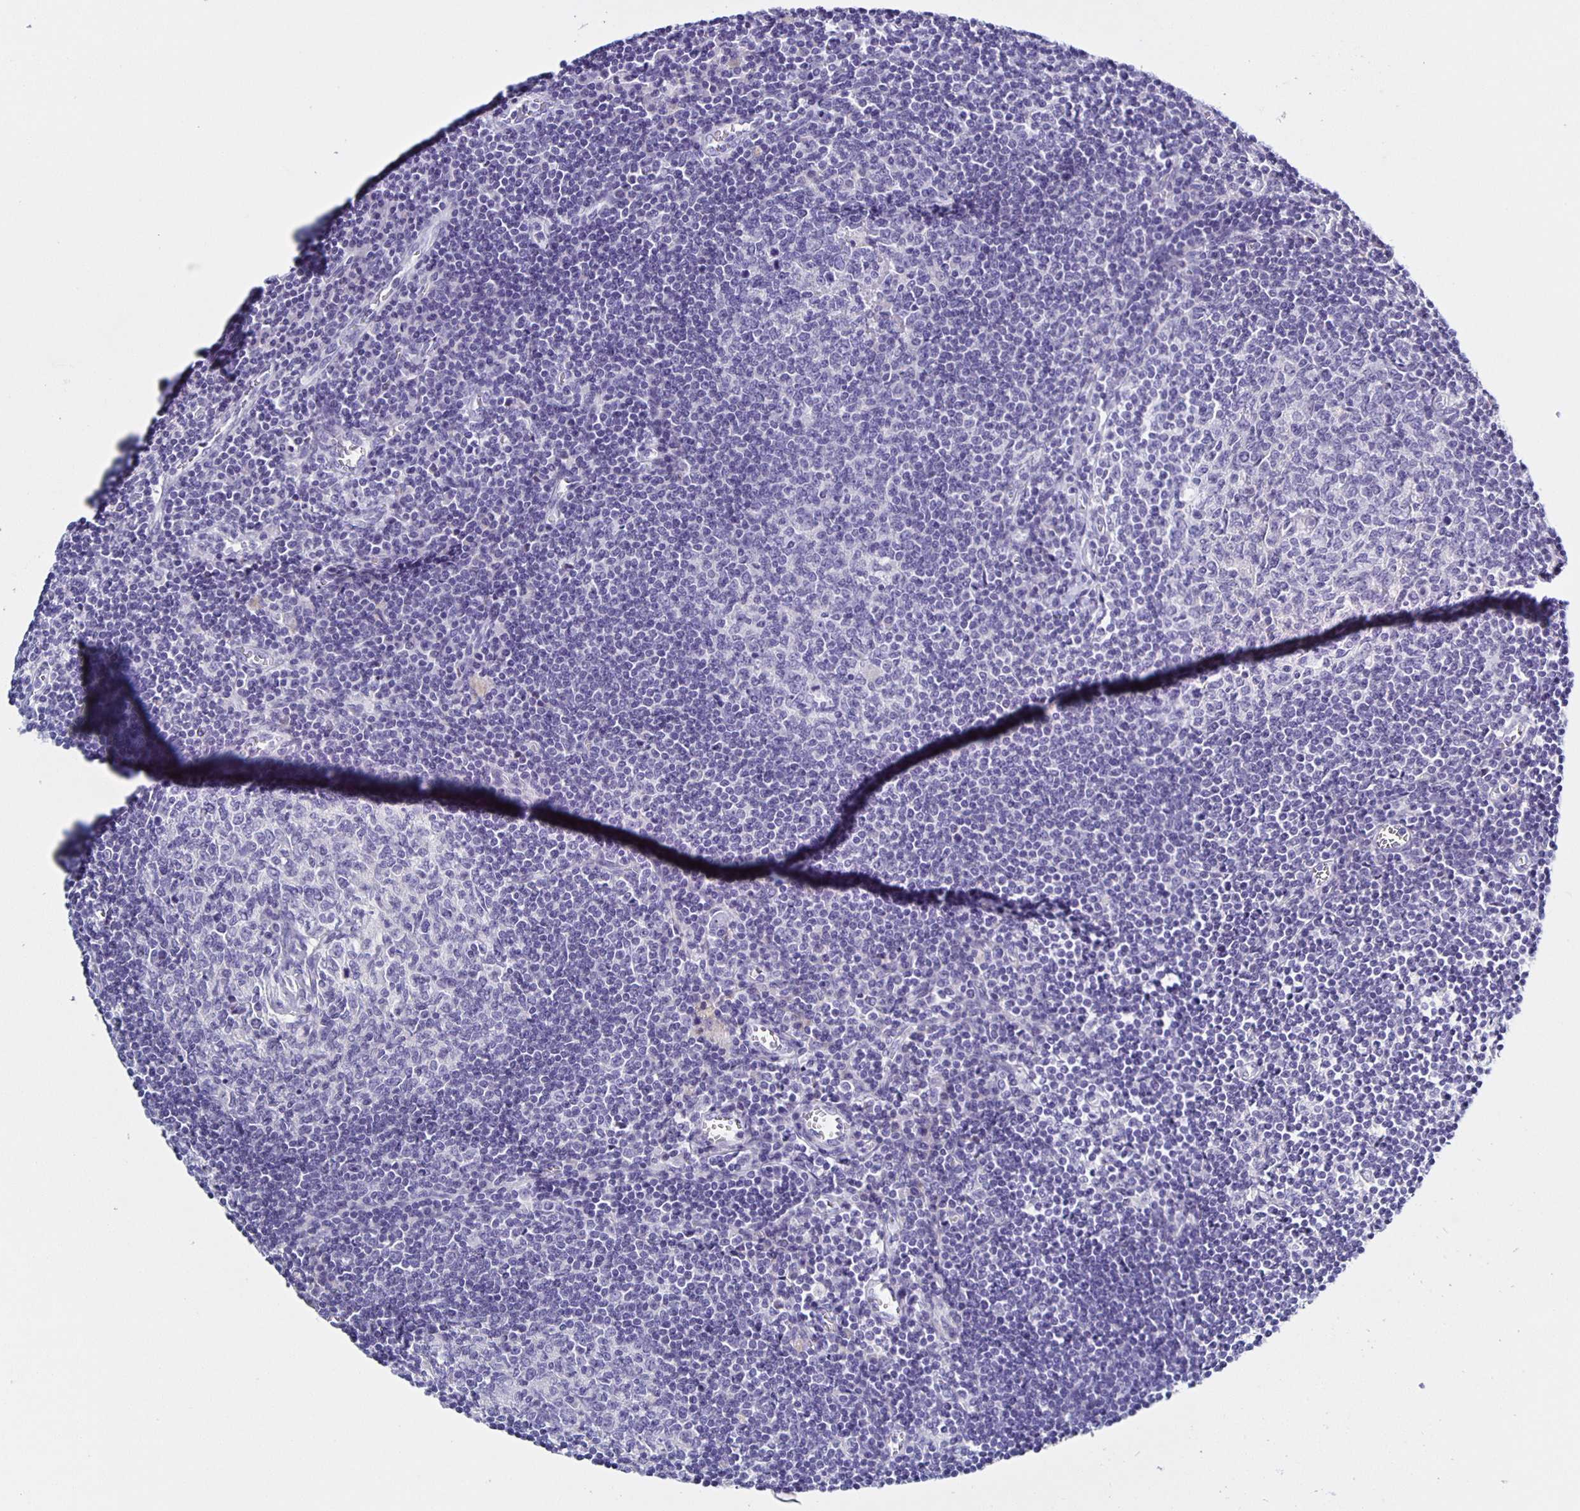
{"staining": {"intensity": "negative", "quantity": "none", "location": "none"}, "tissue": "lymph node", "cell_type": "Germinal center cells", "image_type": "normal", "snomed": [{"axis": "morphology", "description": "Normal tissue, NOS"}, {"axis": "topography", "description": "Lymph node"}], "caption": "DAB immunohistochemical staining of benign lymph node exhibits no significant positivity in germinal center cells.", "gene": "AQP6", "patient": {"sex": "male", "age": 67}}